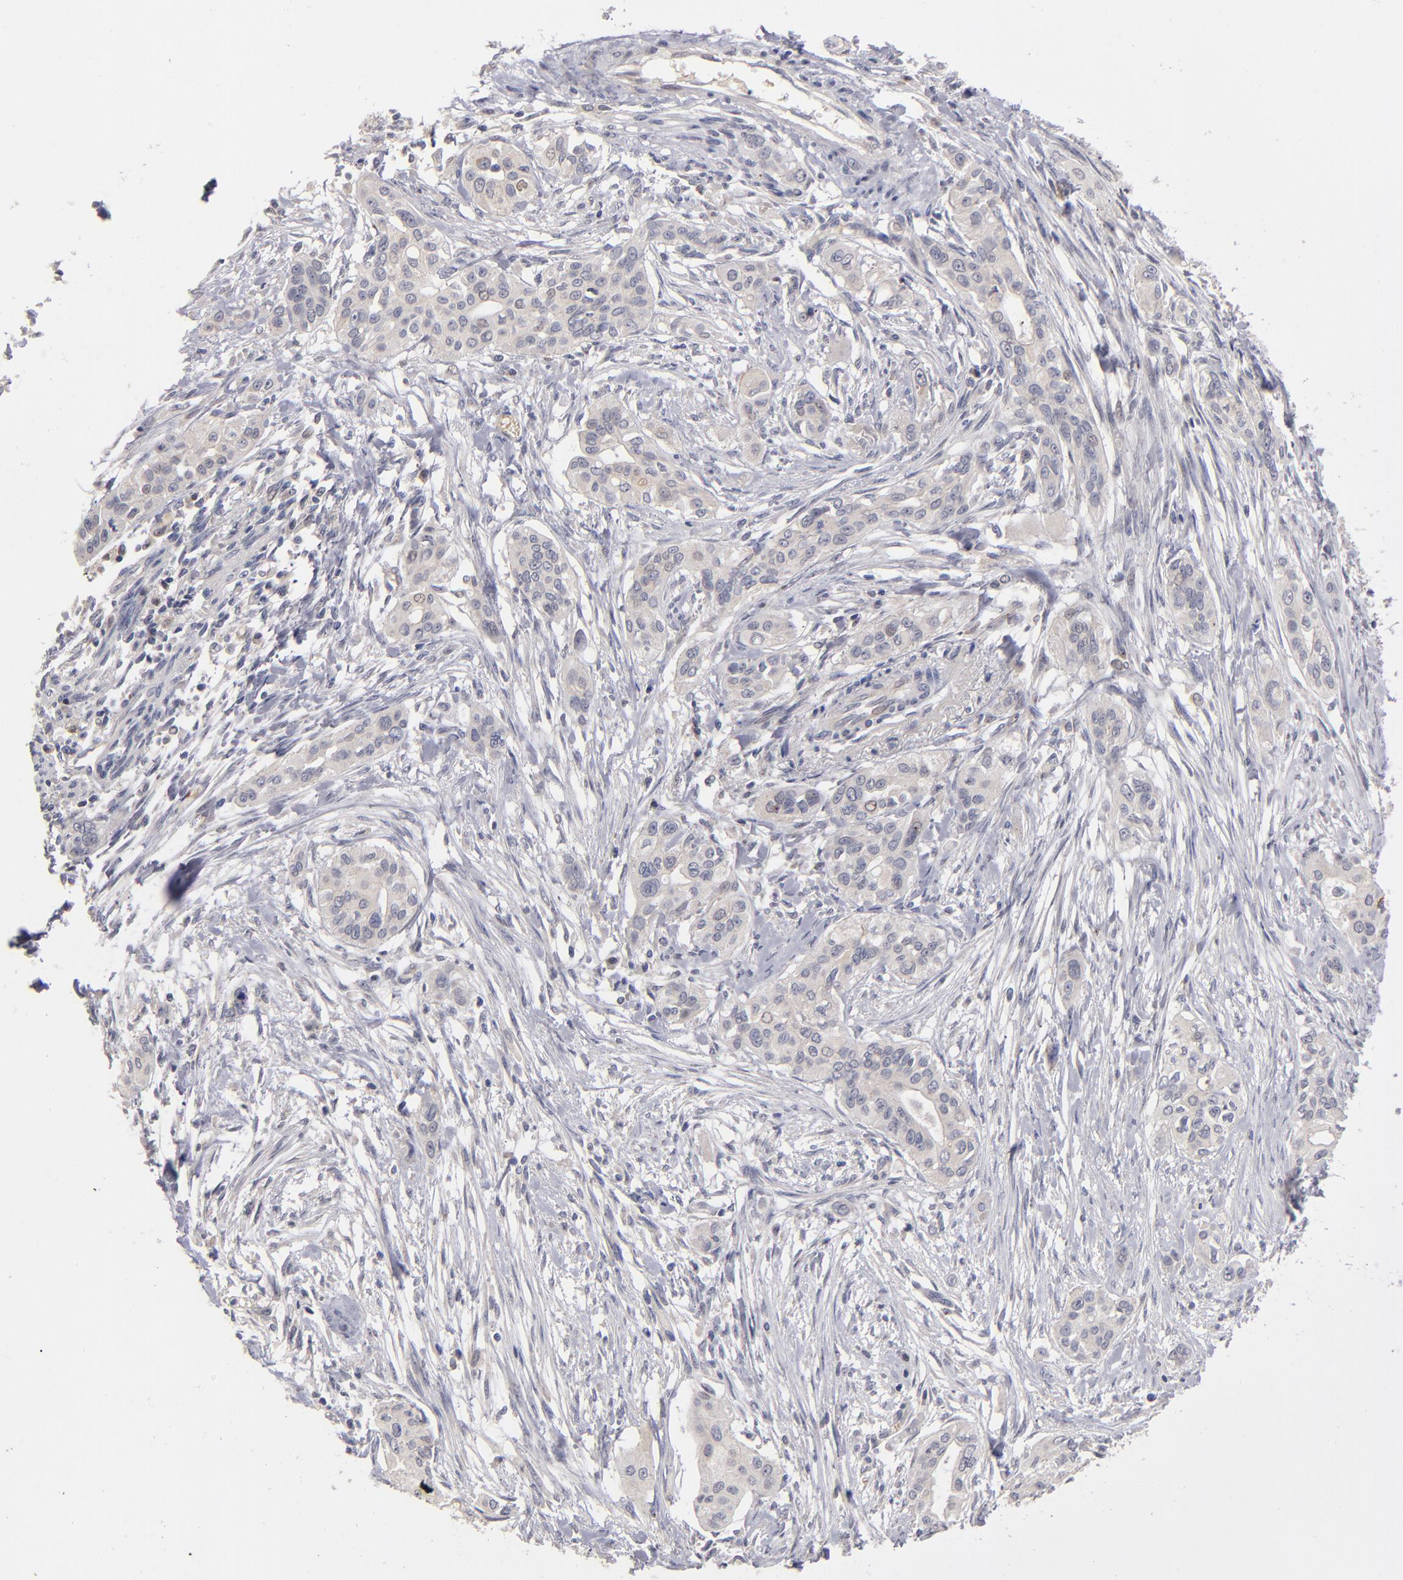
{"staining": {"intensity": "negative", "quantity": "none", "location": "none"}, "tissue": "pancreatic cancer", "cell_type": "Tumor cells", "image_type": "cancer", "snomed": [{"axis": "morphology", "description": "Adenocarcinoma, NOS"}, {"axis": "topography", "description": "Pancreas"}], "caption": "The micrograph shows no significant staining in tumor cells of pancreatic cancer.", "gene": "EXD2", "patient": {"sex": "female", "age": 60}}